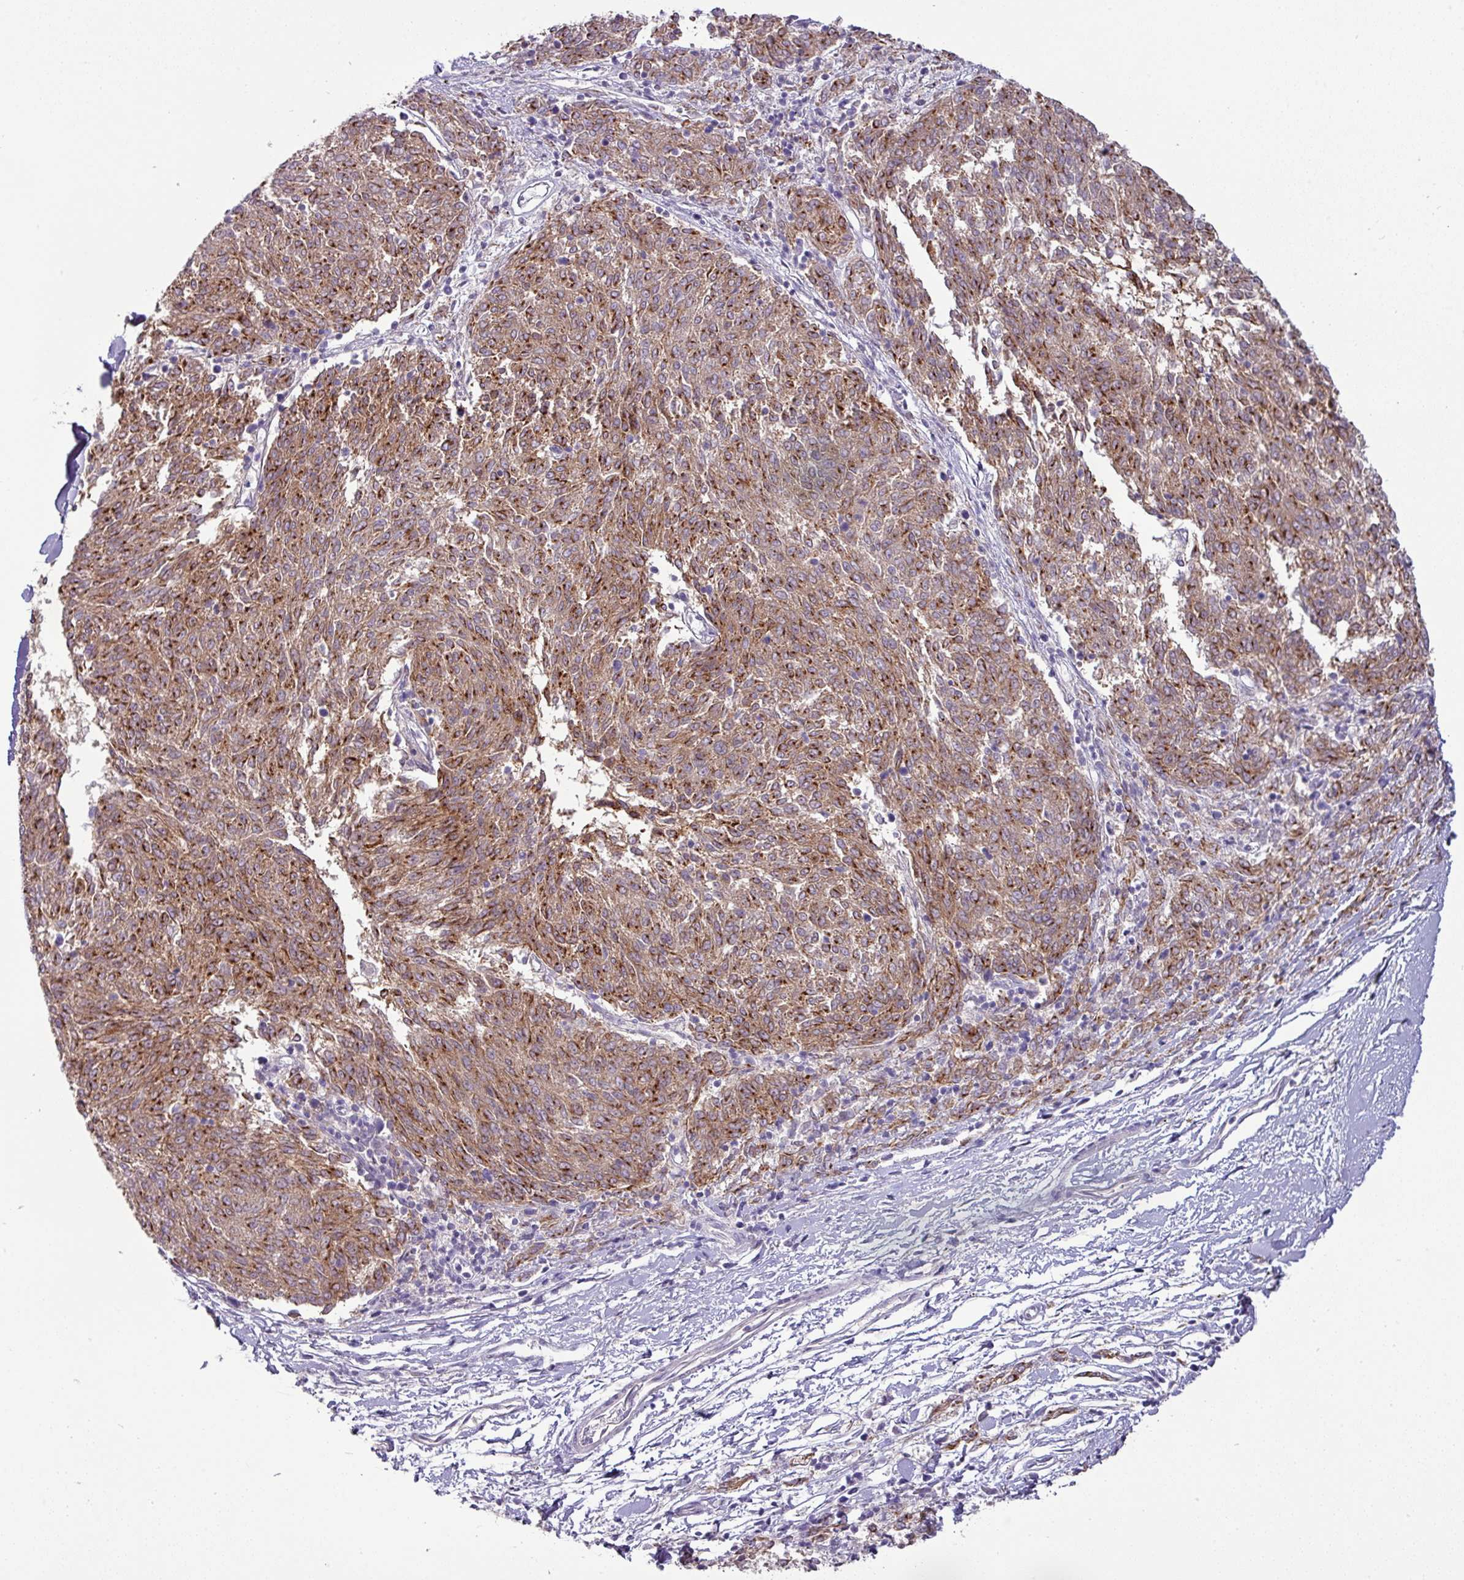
{"staining": {"intensity": "moderate", "quantity": ">75%", "location": "cytoplasmic/membranous"}, "tissue": "melanoma", "cell_type": "Tumor cells", "image_type": "cancer", "snomed": [{"axis": "morphology", "description": "Malignant melanoma, NOS"}, {"axis": "topography", "description": "Skin"}], "caption": "IHC (DAB) staining of melanoma demonstrates moderate cytoplasmic/membranous protein expression in approximately >75% of tumor cells.", "gene": "TRAPPC1", "patient": {"sex": "female", "age": 72}}